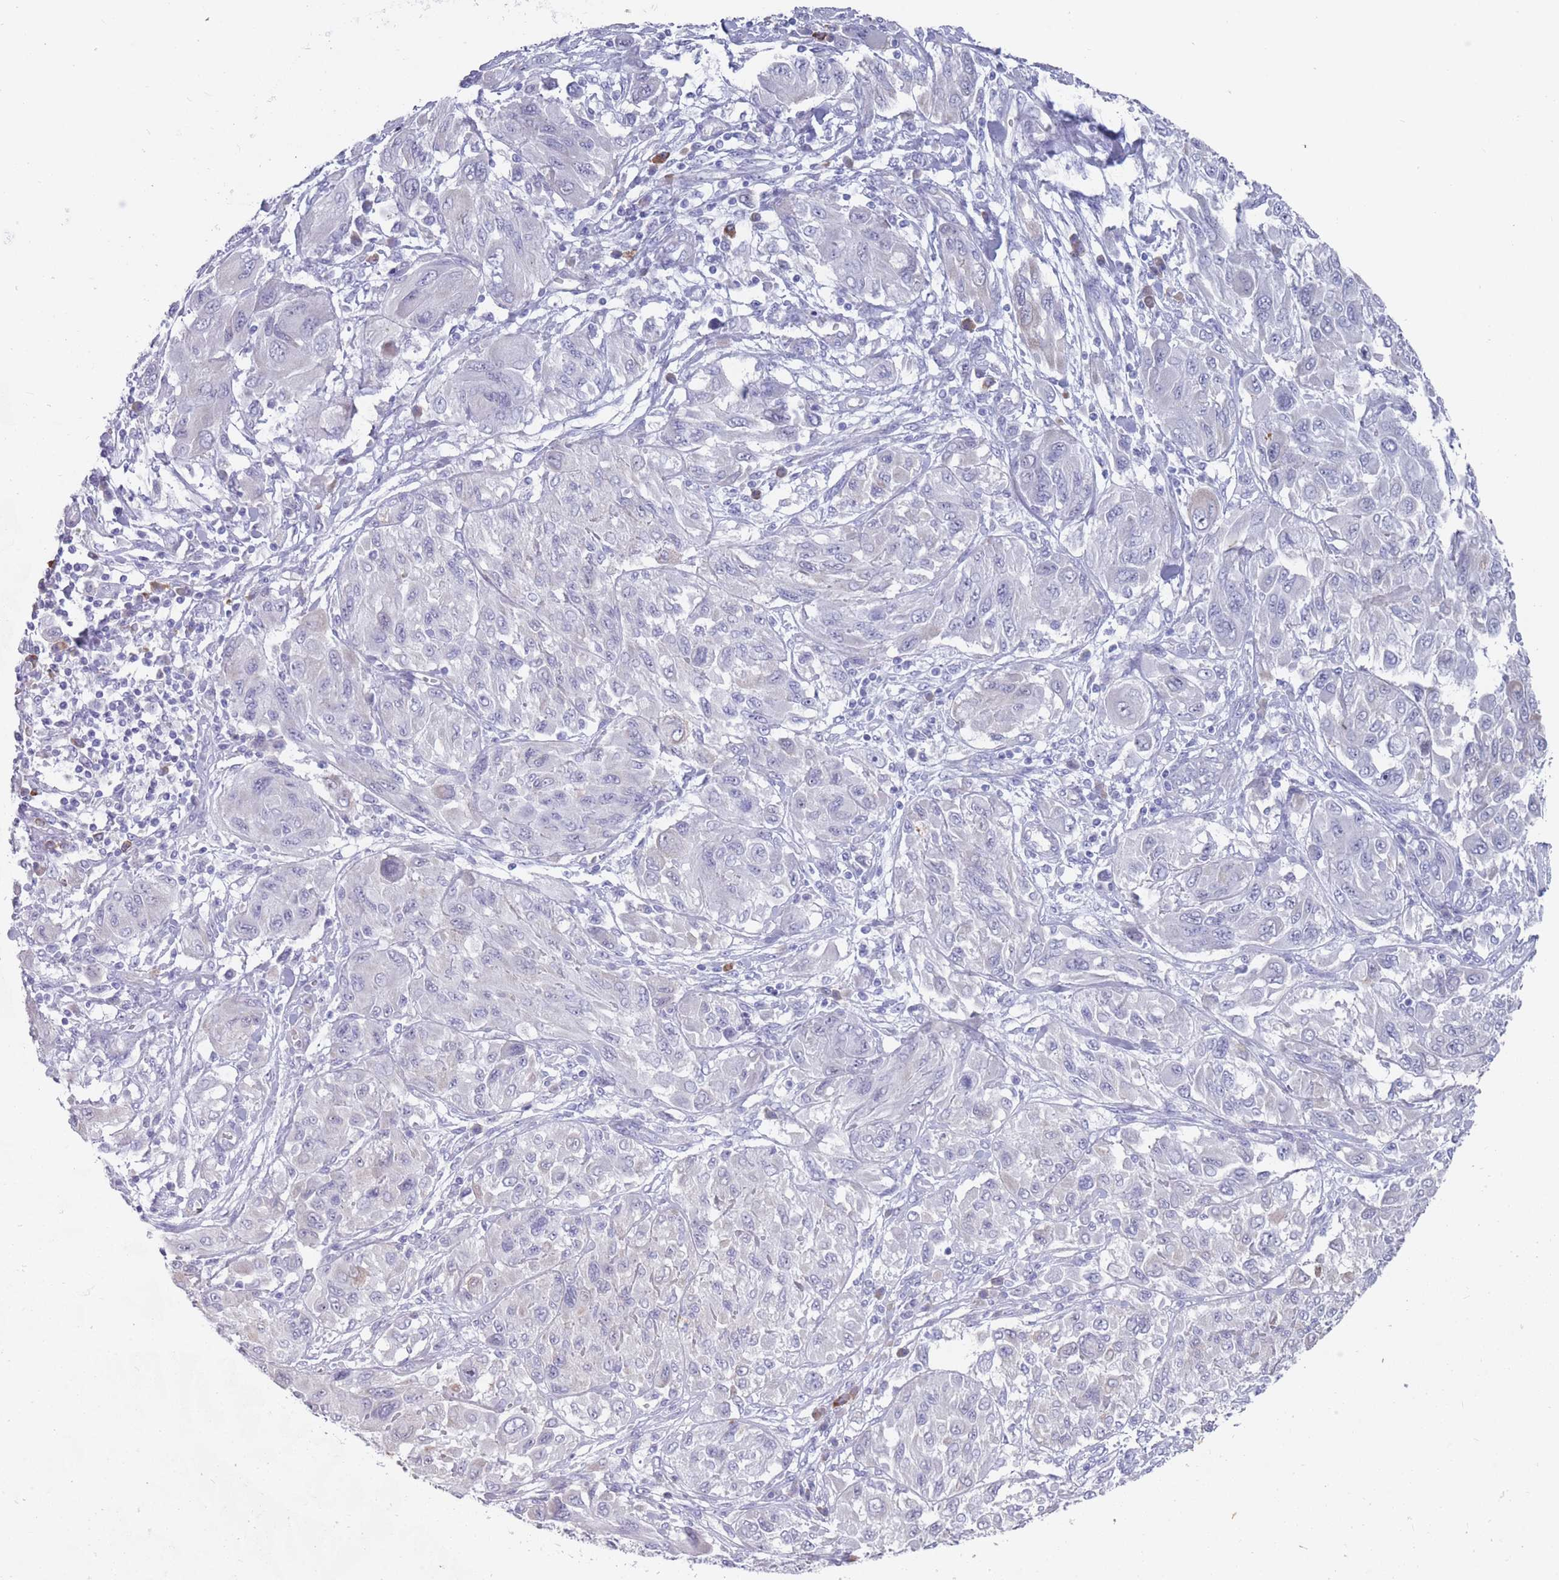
{"staining": {"intensity": "negative", "quantity": "none", "location": "none"}, "tissue": "melanoma", "cell_type": "Tumor cells", "image_type": "cancer", "snomed": [{"axis": "morphology", "description": "Malignant melanoma, NOS"}, {"axis": "topography", "description": "Skin"}], "caption": "Immunohistochemistry image of neoplastic tissue: melanoma stained with DAB (3,3'-diaminobenzidine) shows no significant protein positivity in tumor cells.", "gene": "ST8SIA5", "patient": {"sex": "female", "age": 91}}